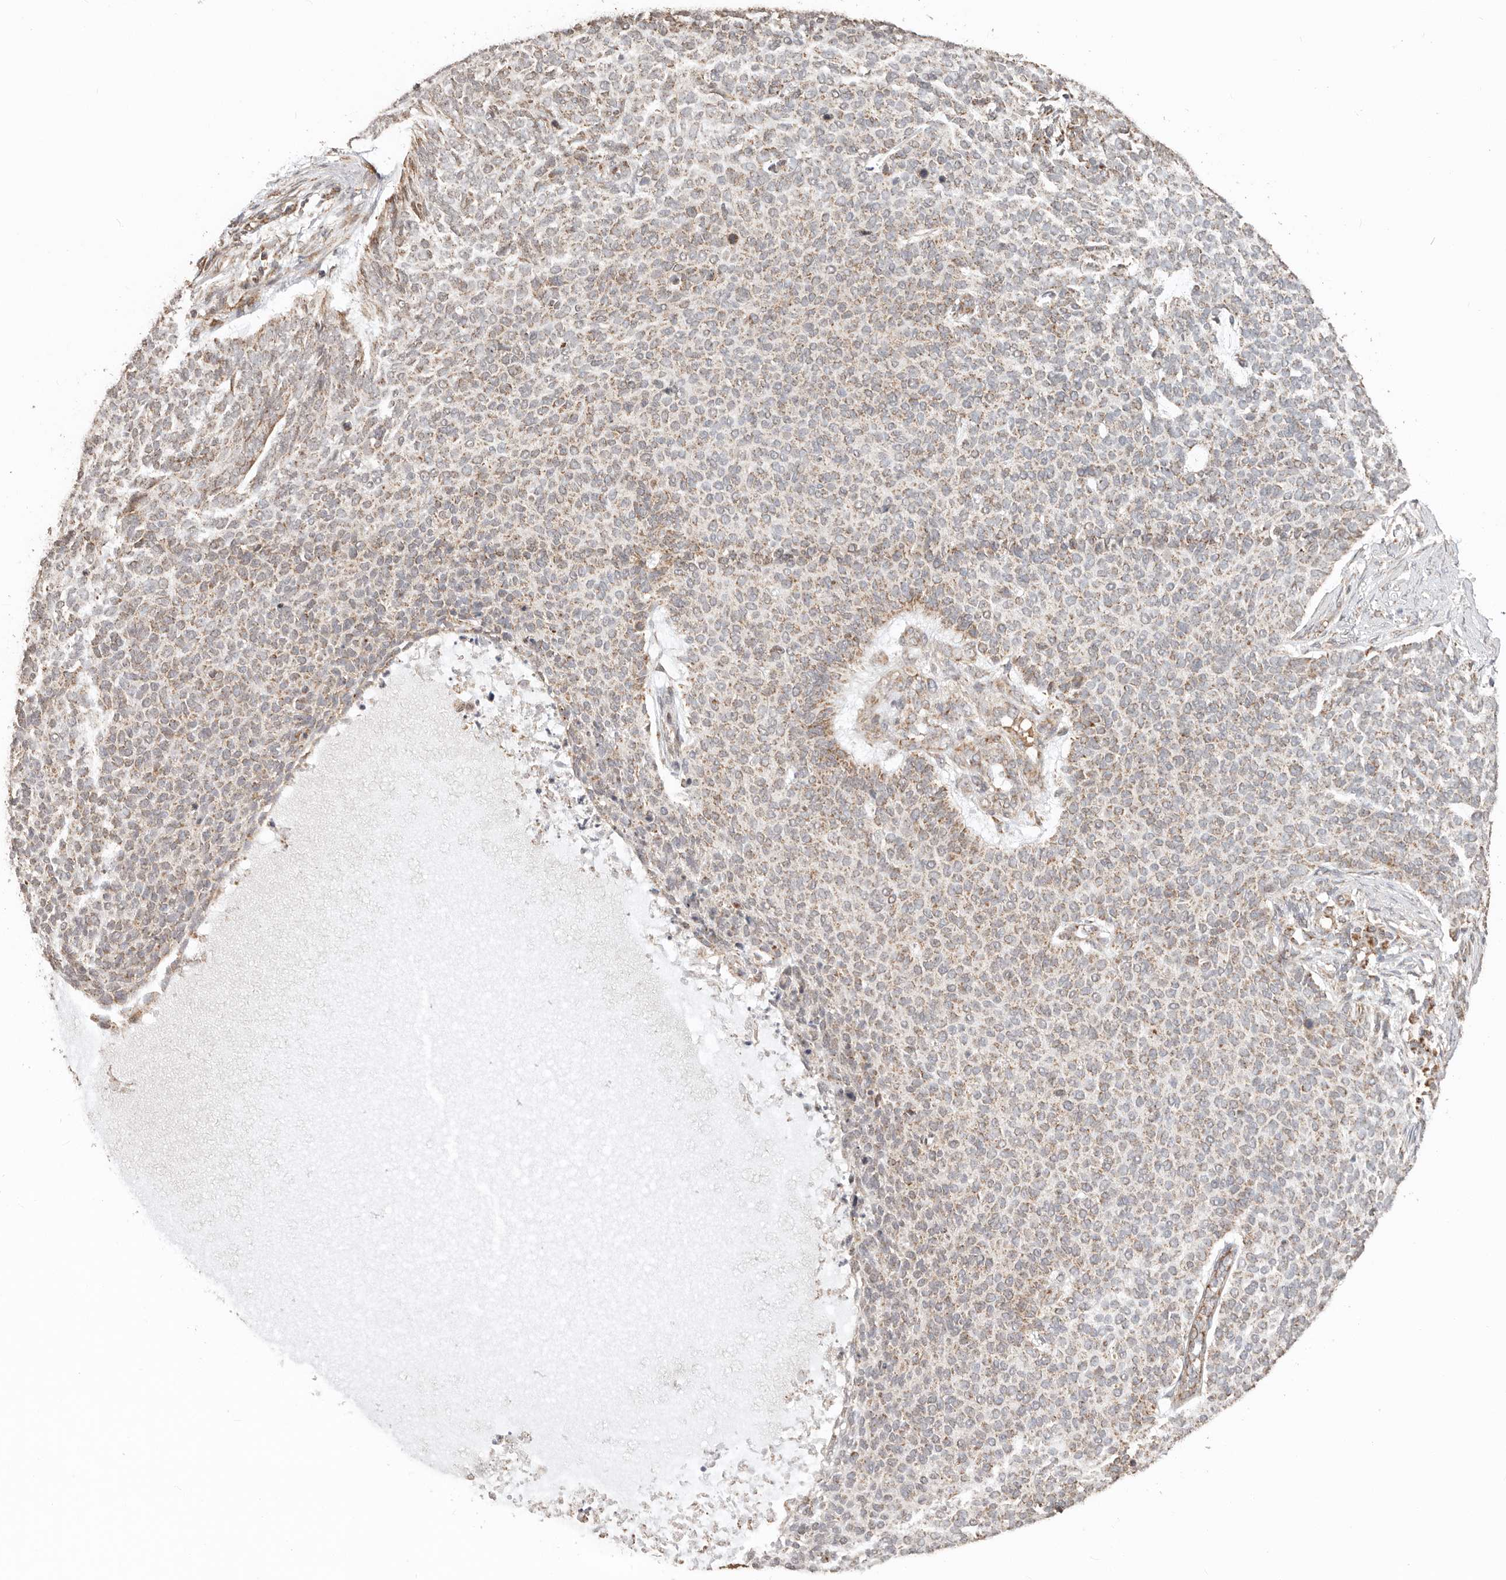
{"staining": {"intensity": "weak", "quantity": ">75%", "location": "cytoplasmic/membranous"}, "tissue": "skin cancer", "cell_type": "Tumor cells", "image_type": "cancer", "snomed": [{"axis": "morphology", "description": "Normal tissue, NOS"}, {"axis": "morphology", "description": "Basal cell carcinoma"}, {"axis": "topography", "description": "Skin"}], "caption": "This is an image of immunohistochemistry staining of basal cell carcinoma (skin), which shows weak positivity in the cytoplasmic/membranous of tumor cells.", "gene": "NDUFB11", "patient": {"sex": "male", "age": 50}}